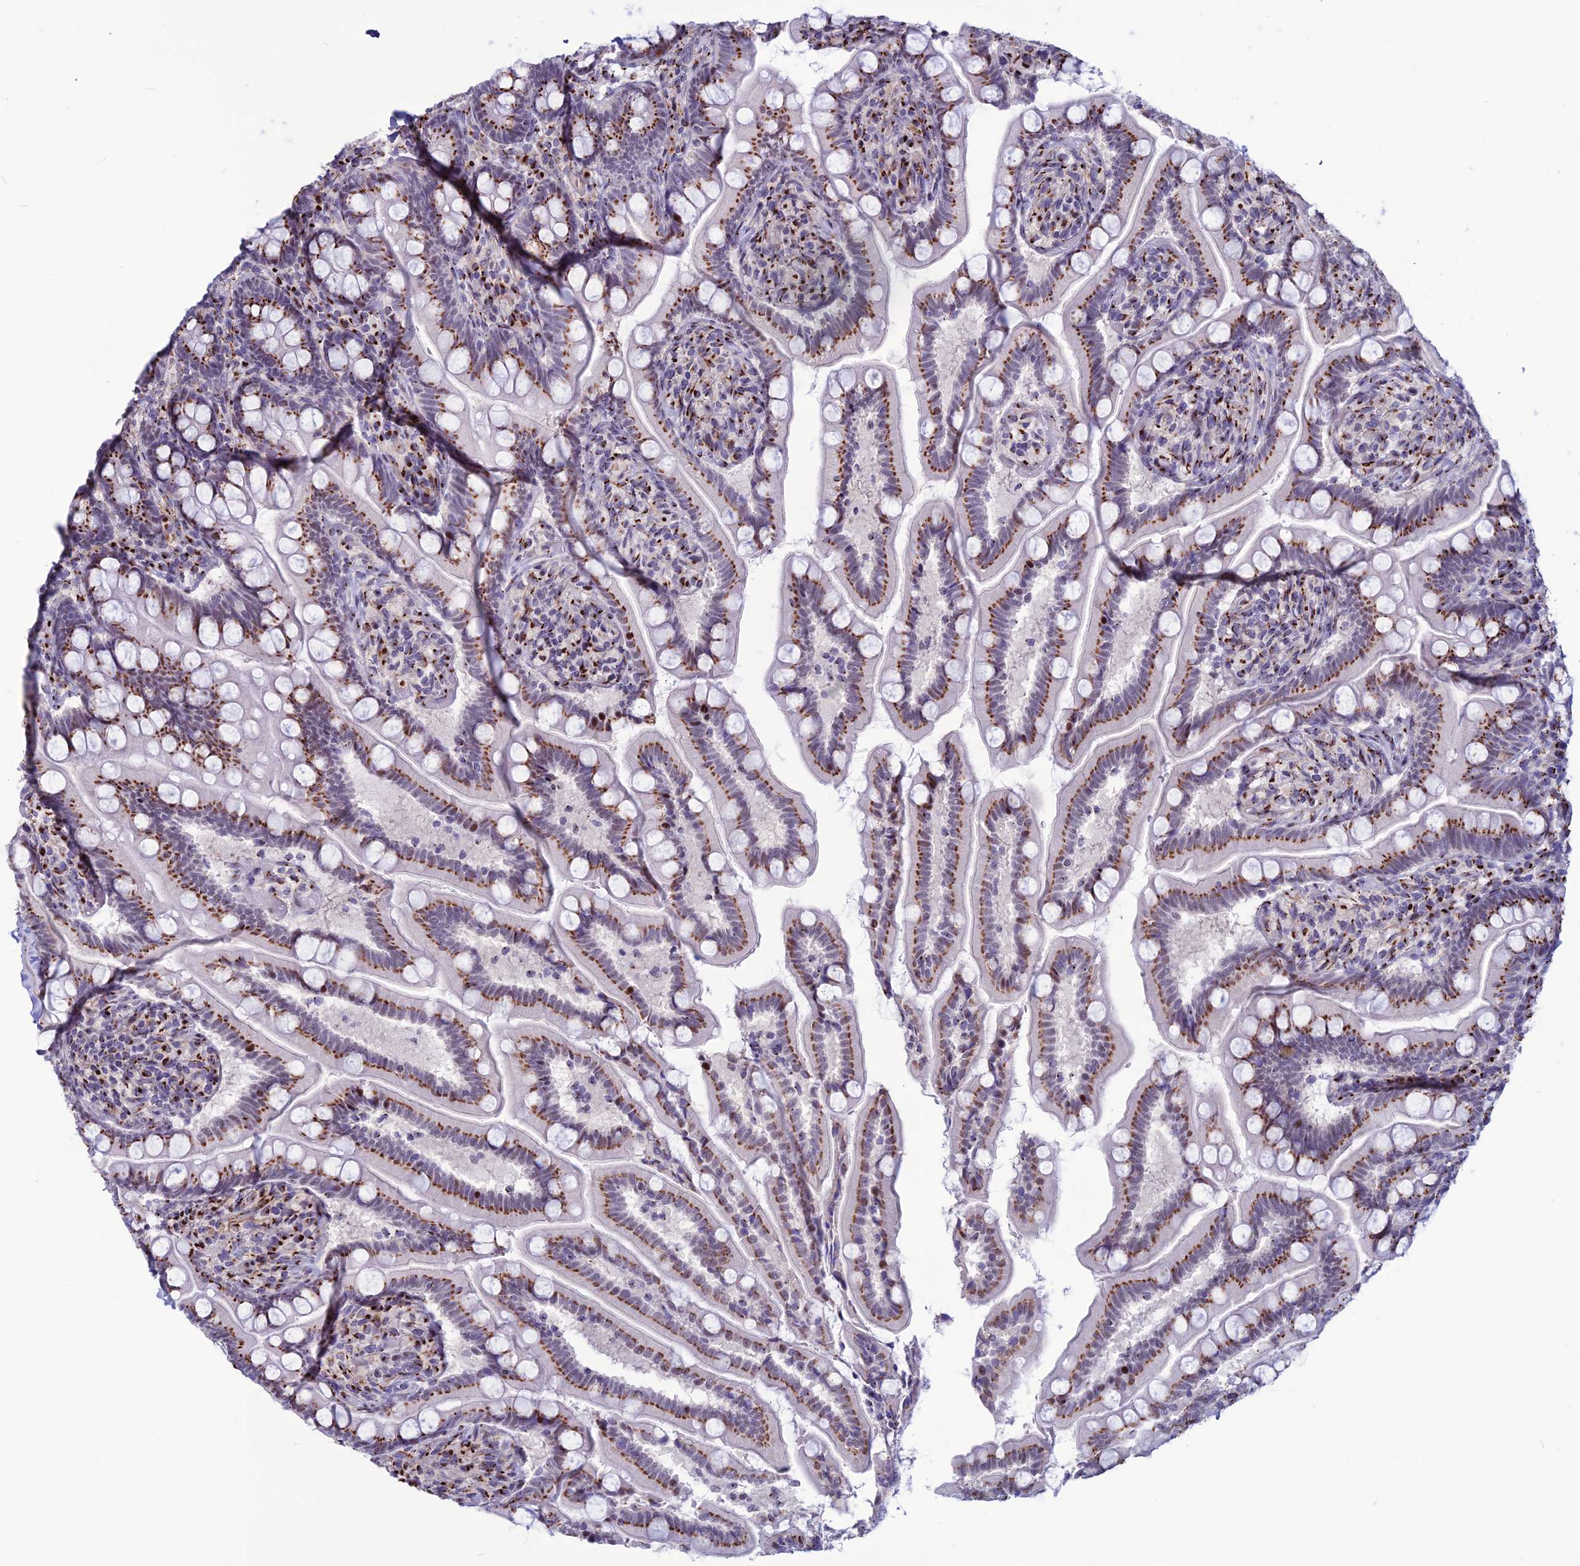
{"staining": {"intensity": "strong", "quantity": ">75%", "location": "cytoplasmic/membranous"}, "tissue": "small intestine", "cell_type": "Glandular cells", "image_type": "normal", "snomed": [{"axis": "morphology", "description": "Normal tissue, NOS"}, {"axis": "topography", "description": "Small intestine"}], "caption": "The histopathology image demonstrates immunohistochemical staining of normal small intestine. There is strong cytoplasmic/membranous positivity is appreciated in approximately >75% of glandular cells.", "gene": "PLEKHA4", "patient": {"sex": "female", "age": 64}}